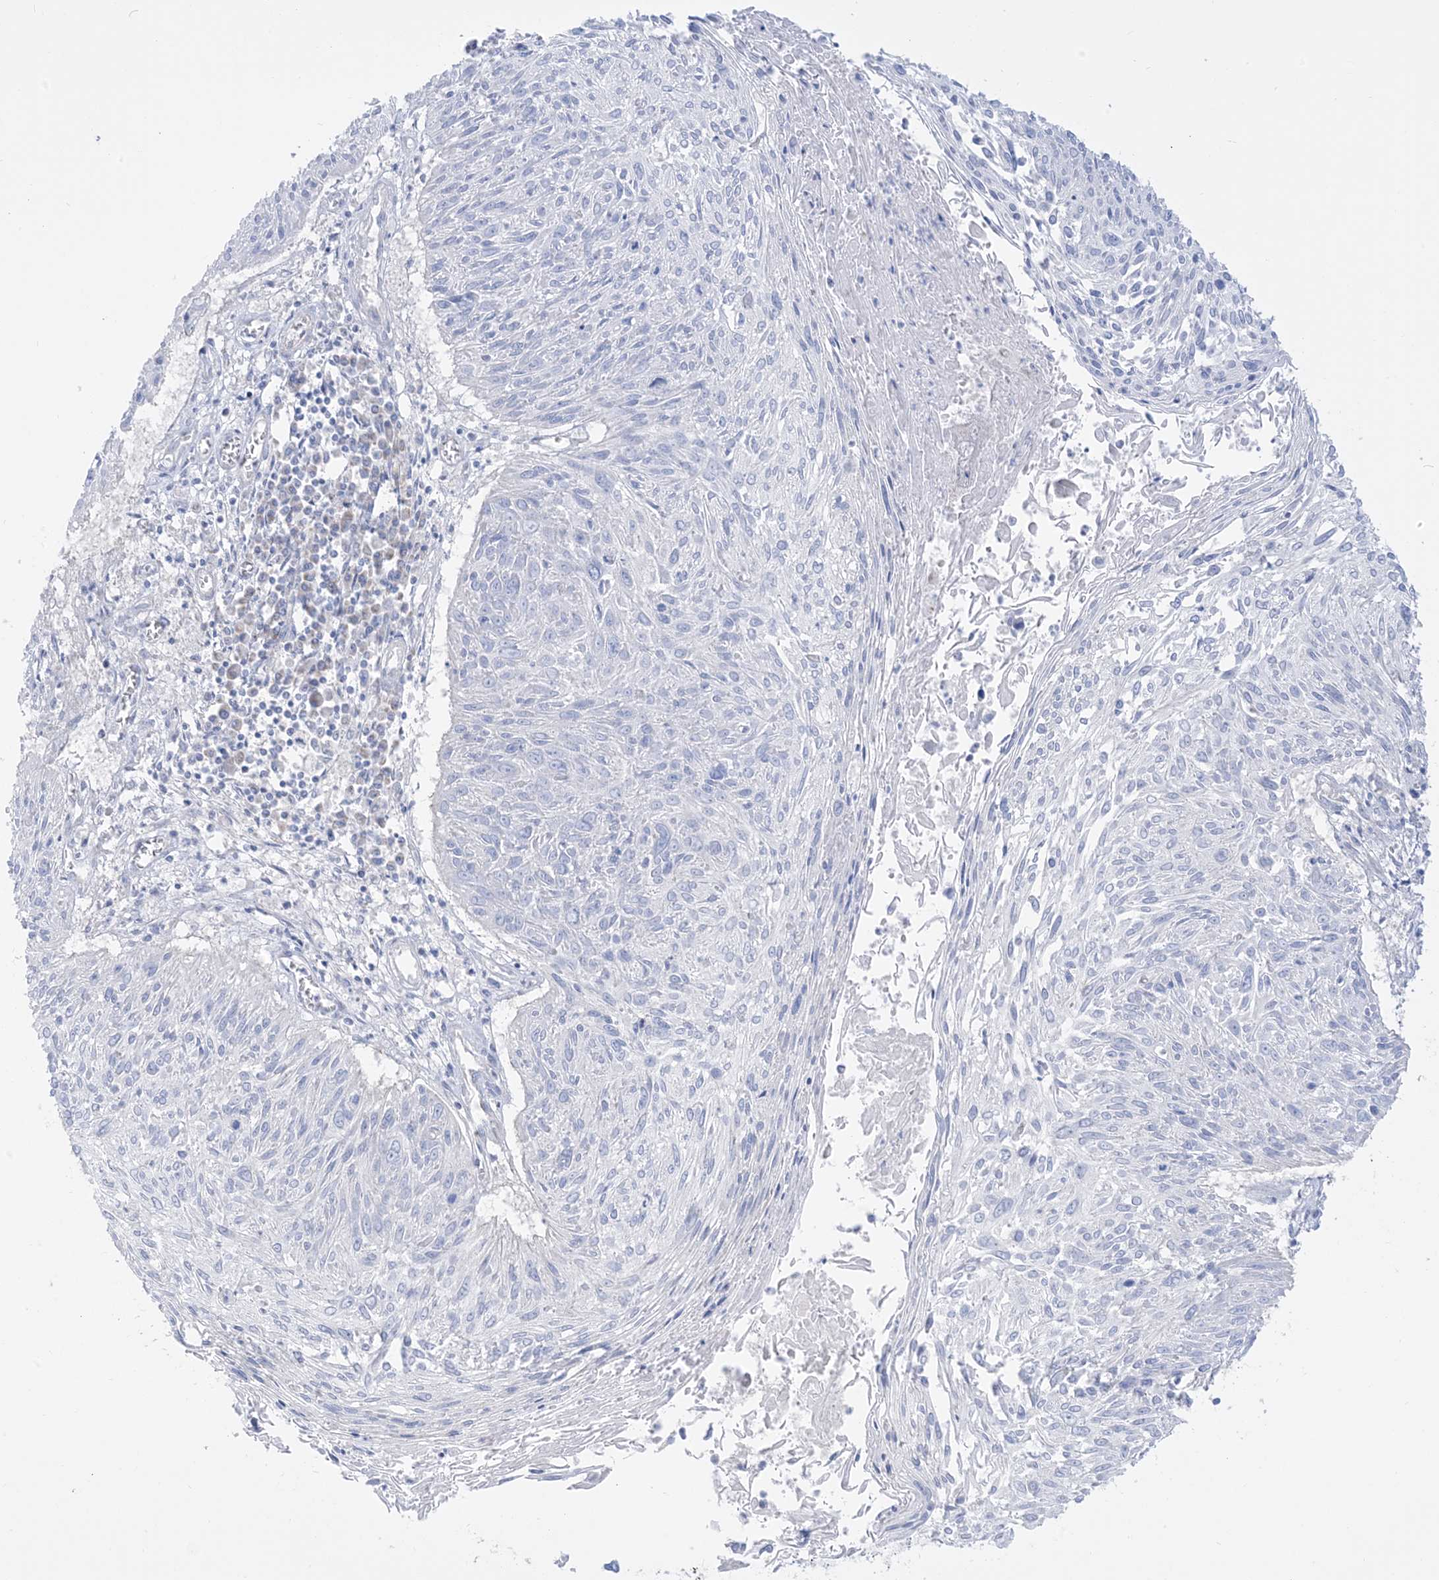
{"staining": {"intensity": "negative", "quantity": "none", "location": "none"}, "tissue": "cervical cancer", "cell_type": "Tumor cells", "image_type": "cancer", "snomed": [{"axis": "morphology", "description": "Squamous cell carcinoma, NOS"}, {"axis": "topography", "description": "Cervix"}], "caption": "Immunohistochemistry (IHC) histopathology image of squamous cell carcinoma (cervical) stained for a protein (brown), which displays no positivity in tumor cells.", "gene": "SLC26A3", "patient": {"sex": "female", "age": 51}}